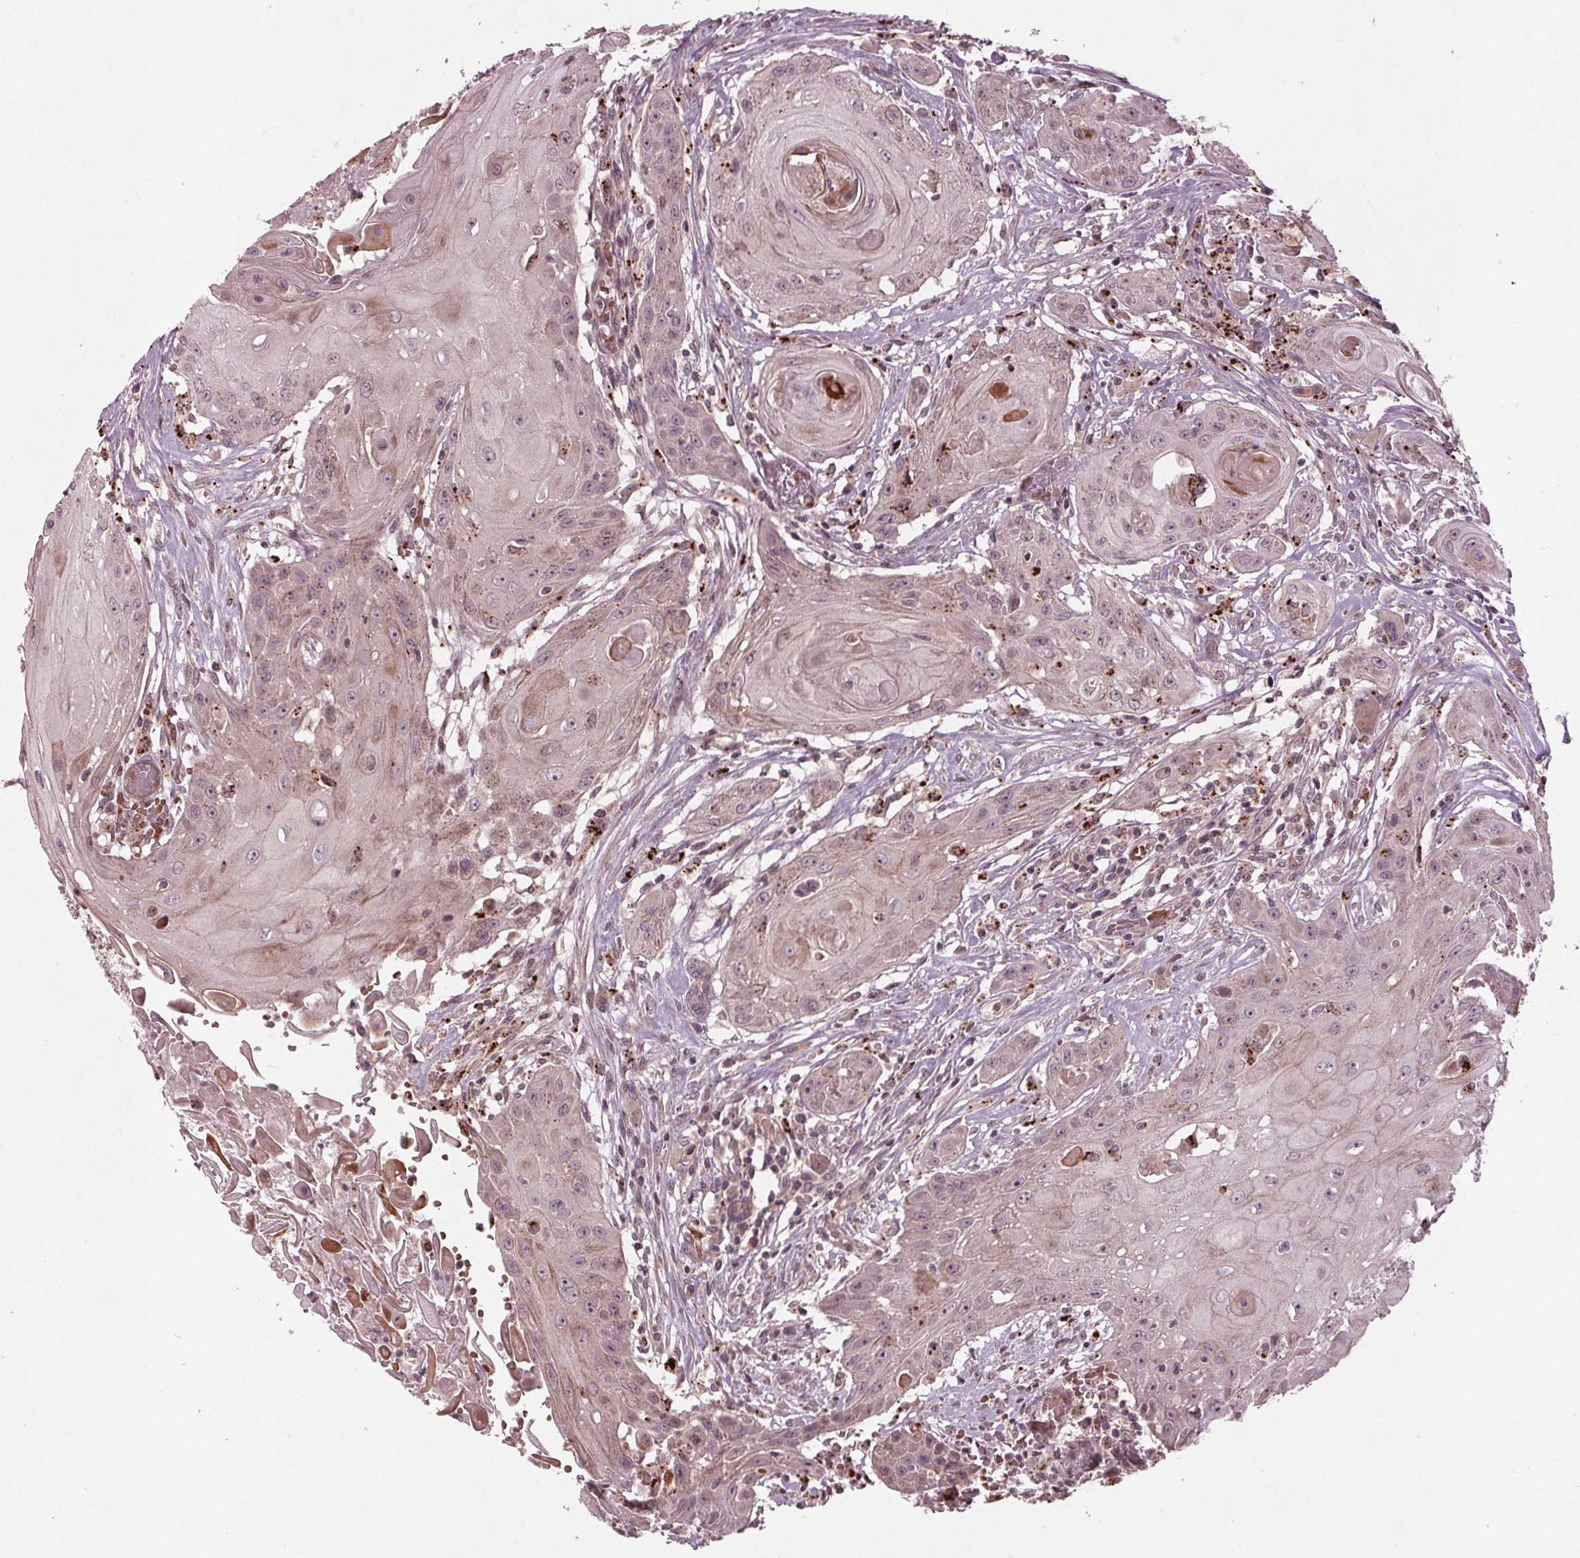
{"staining": {"intensity": "negative", "quantity": "none", "location": "none"}, "tissue": "head and neck cancer", "cell_type": "Tumor cells", "image_type": "cancer", "snomed": [{"axis": "morphology", "description": "Squamous cell carcinoma, NOS"}, {"axis": "topography", "description": "Oral tissue"}, {"axis": "topography", "description": "Head-Neck"}, {"axis": "topography", "description": "Neck, NOS"}], "caption": "Tumor cells show no significant staining in head and neck cancer.", "gene": "CDKL4", "patient": {"sex": "female", "age": 55}}